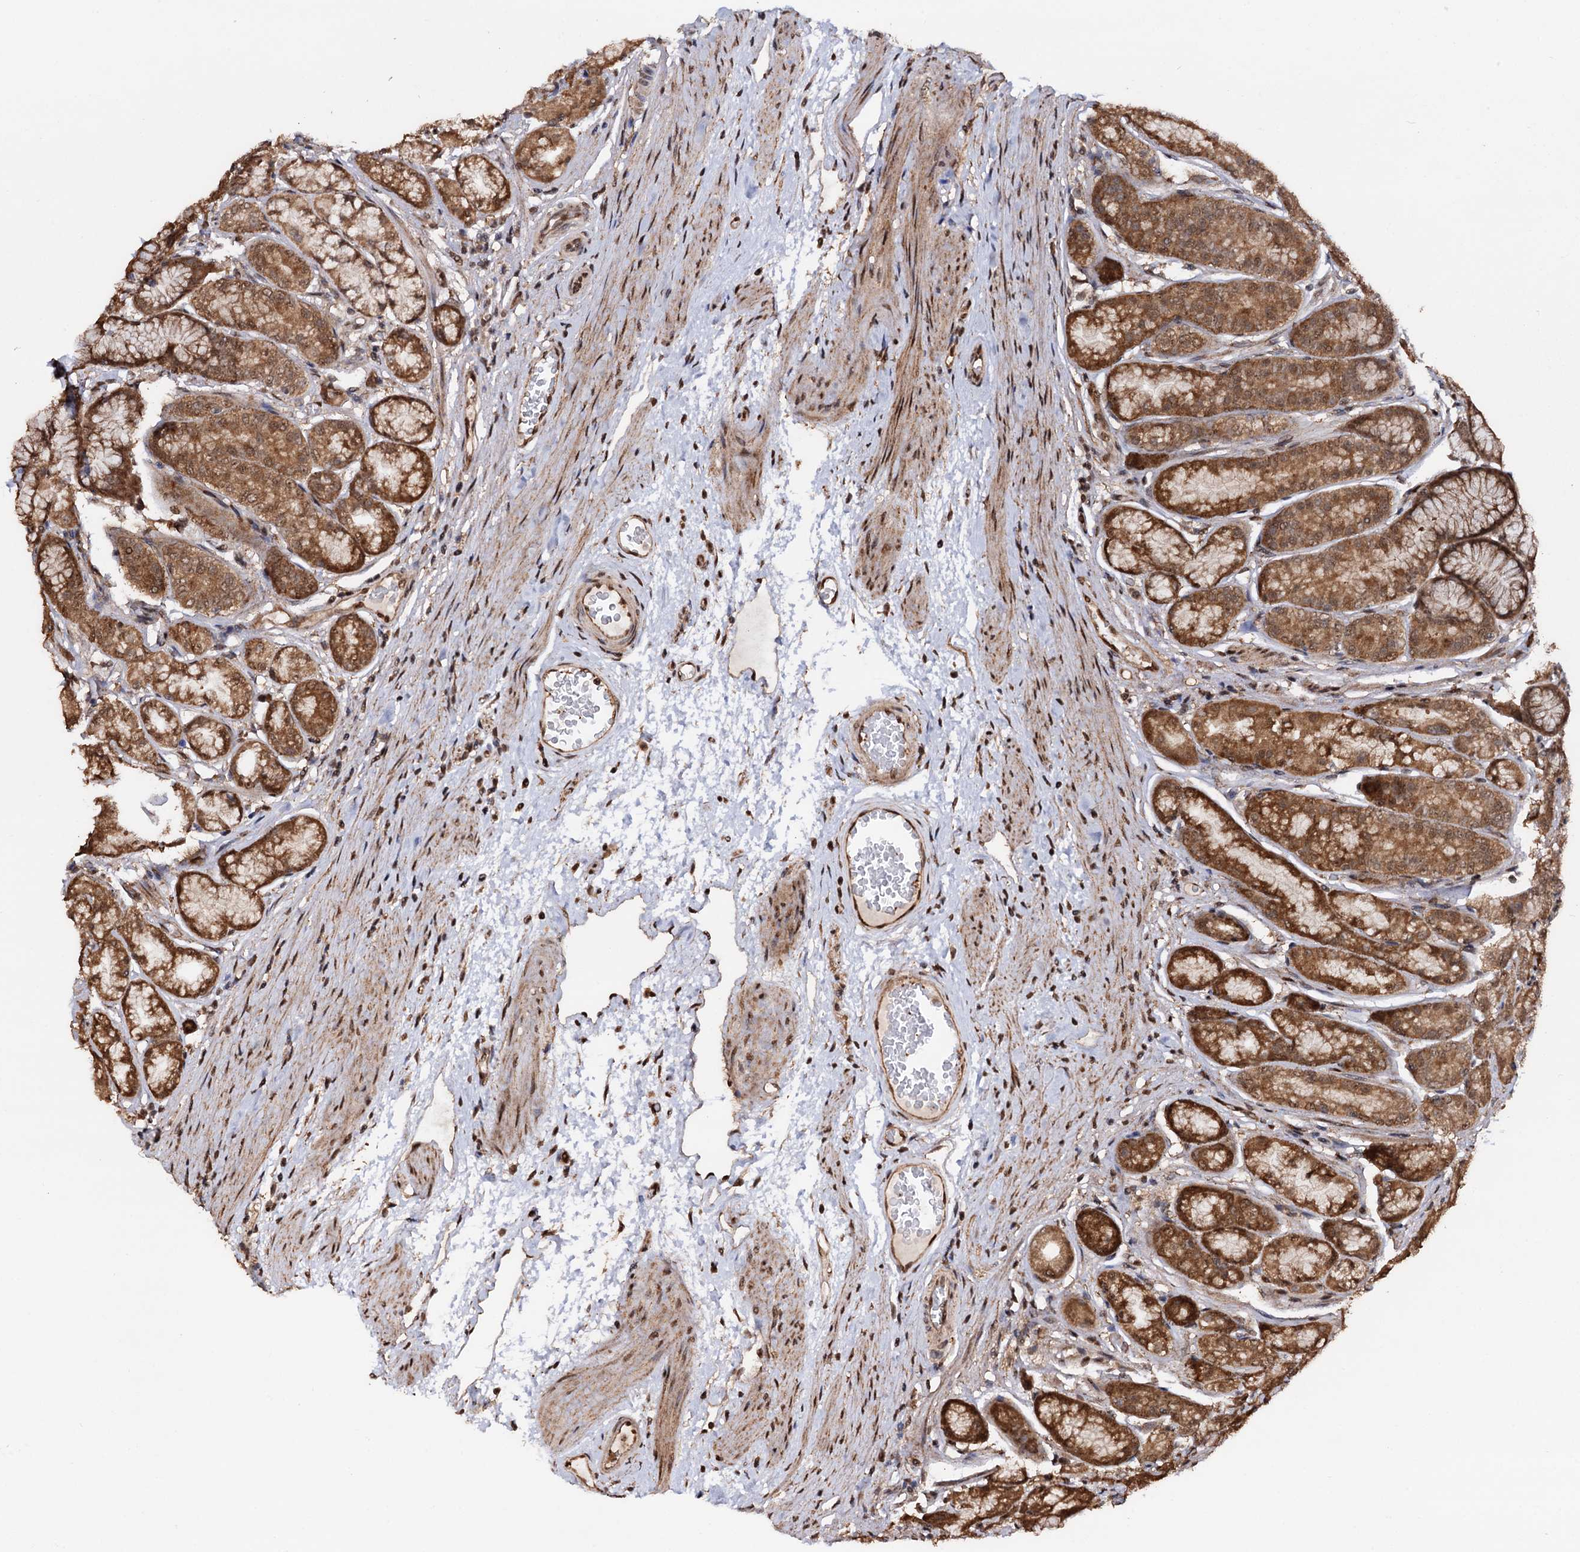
{"staining": {"intensity": "strong", "quantity": ">75%", "location": "cytoplasmic/membranous,nuclear"}, "tissue": "stomach", "cell_type": "Glandular cells", "image_type": "normal", "snomed": [{"axis": "morphology", "description": "Normal tissue, NOS"}, {"axis": "morphology", "description": "Adenocarcinoma, NOS"}, {"axis": "morphology", "description": "Adenocarcinoma, High grade"}, {"axis": "topography", "description": "Stomach, upper"}, {"axis": "topography", "description": "Stomach"}], "caption": "An IHC image of benign tissue is shown. Protein staining in brown labels strong cytoplasmic/membranous,nuclear positivity in stomach within glandular cells.", "gene": "PIGB", "patient": {"sex": "female", "age": 65}}